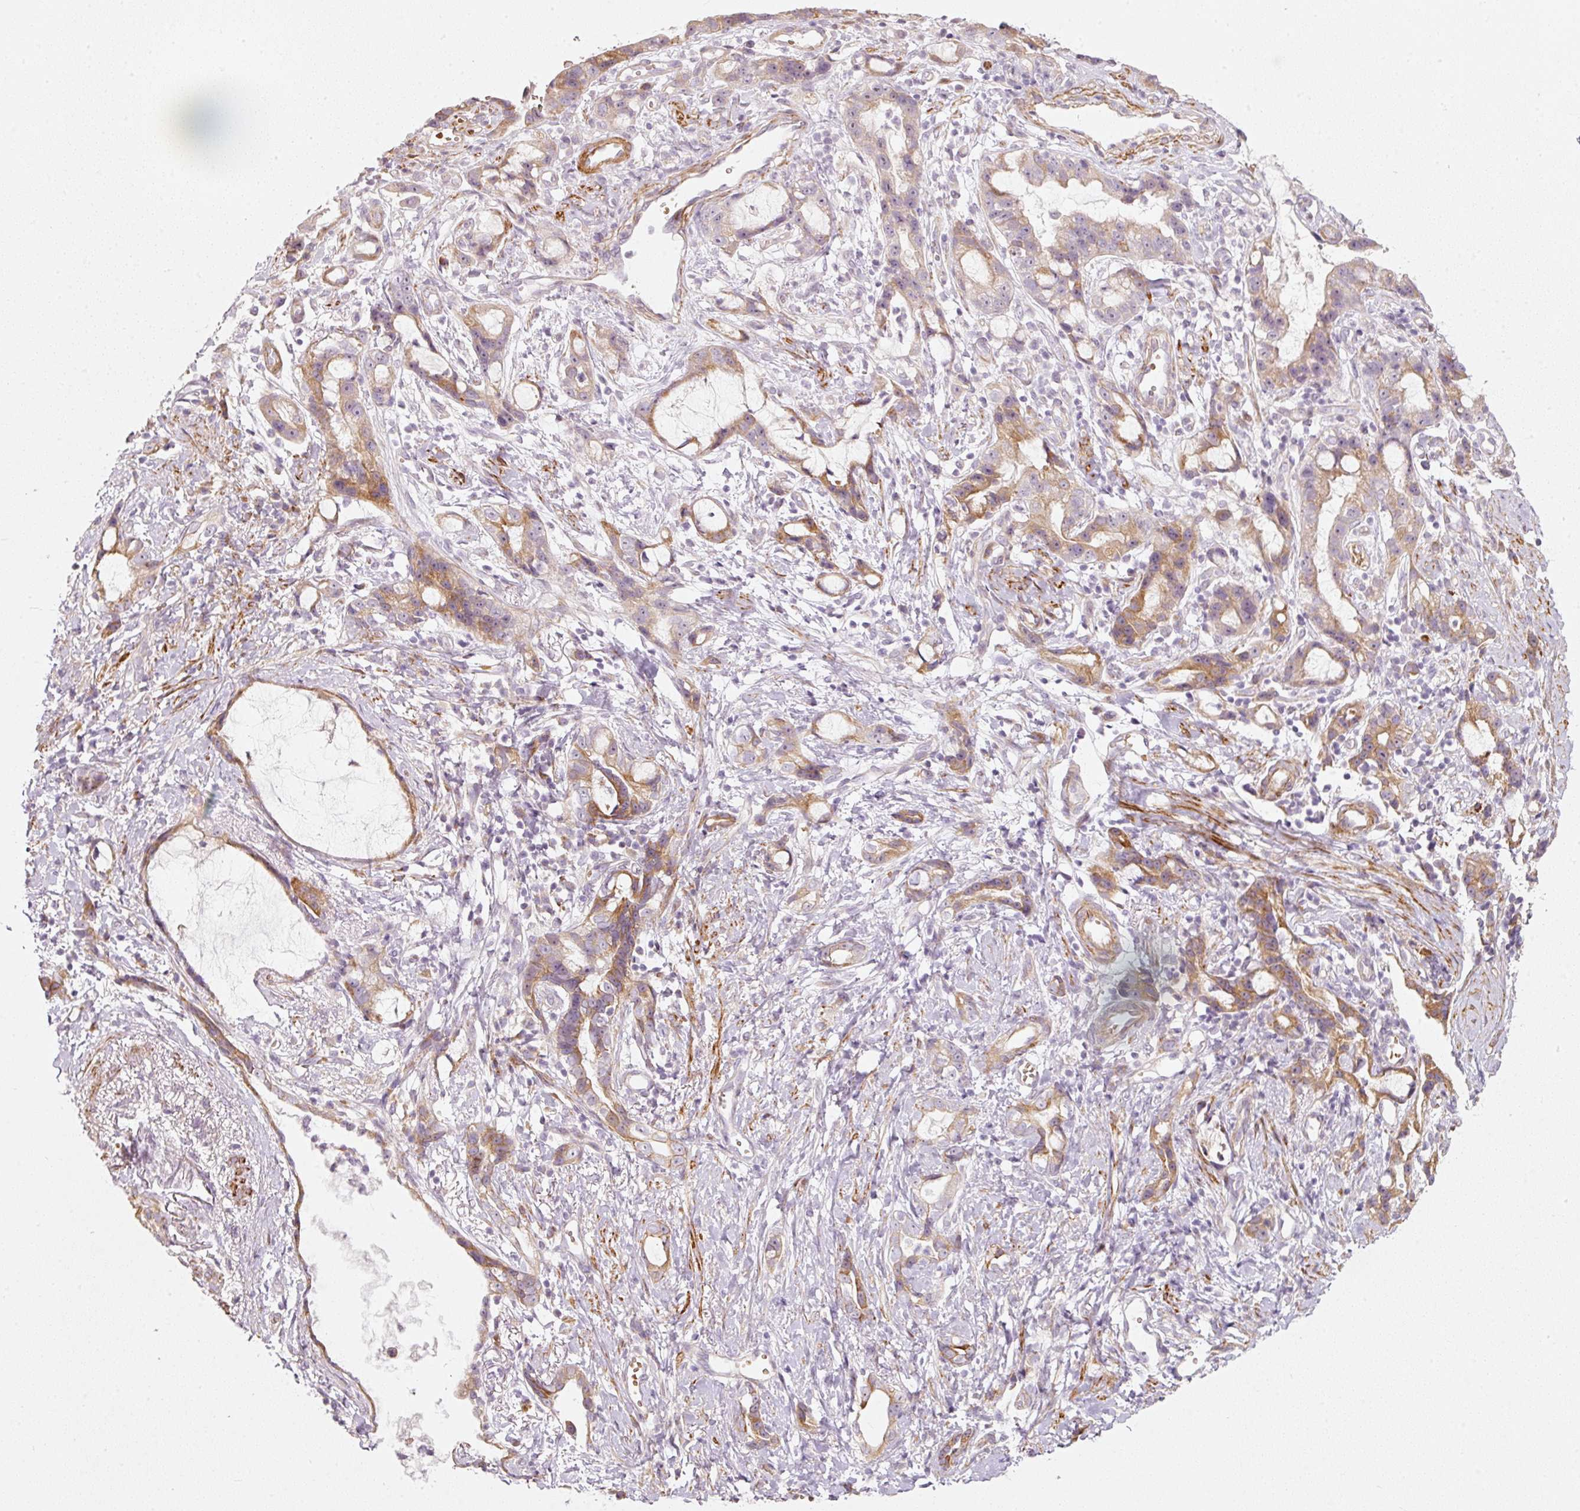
{"staining": {"intensity": "moderate", "quantity": "25%-75%", "location": "cytoplasmic/membranous"}, "tissue": "stomach cancer", "cell_type": "Tumor cells", "image_type": "cancer", "snomed": [{"axis": "morphology", "description": "Adenocarcinoma, NOS"}, {"axis": "topography", "description": "Stomach"}], "caption": "Immunohistochemical staining of human stomach adenocarcinoma reveals medium levels of moderate cytoplasmic/membranous expression in approximately 25%-75% of tumor cells.", "gene": "KCNQ1", "patient": {"sex": "male", "age": 55}}